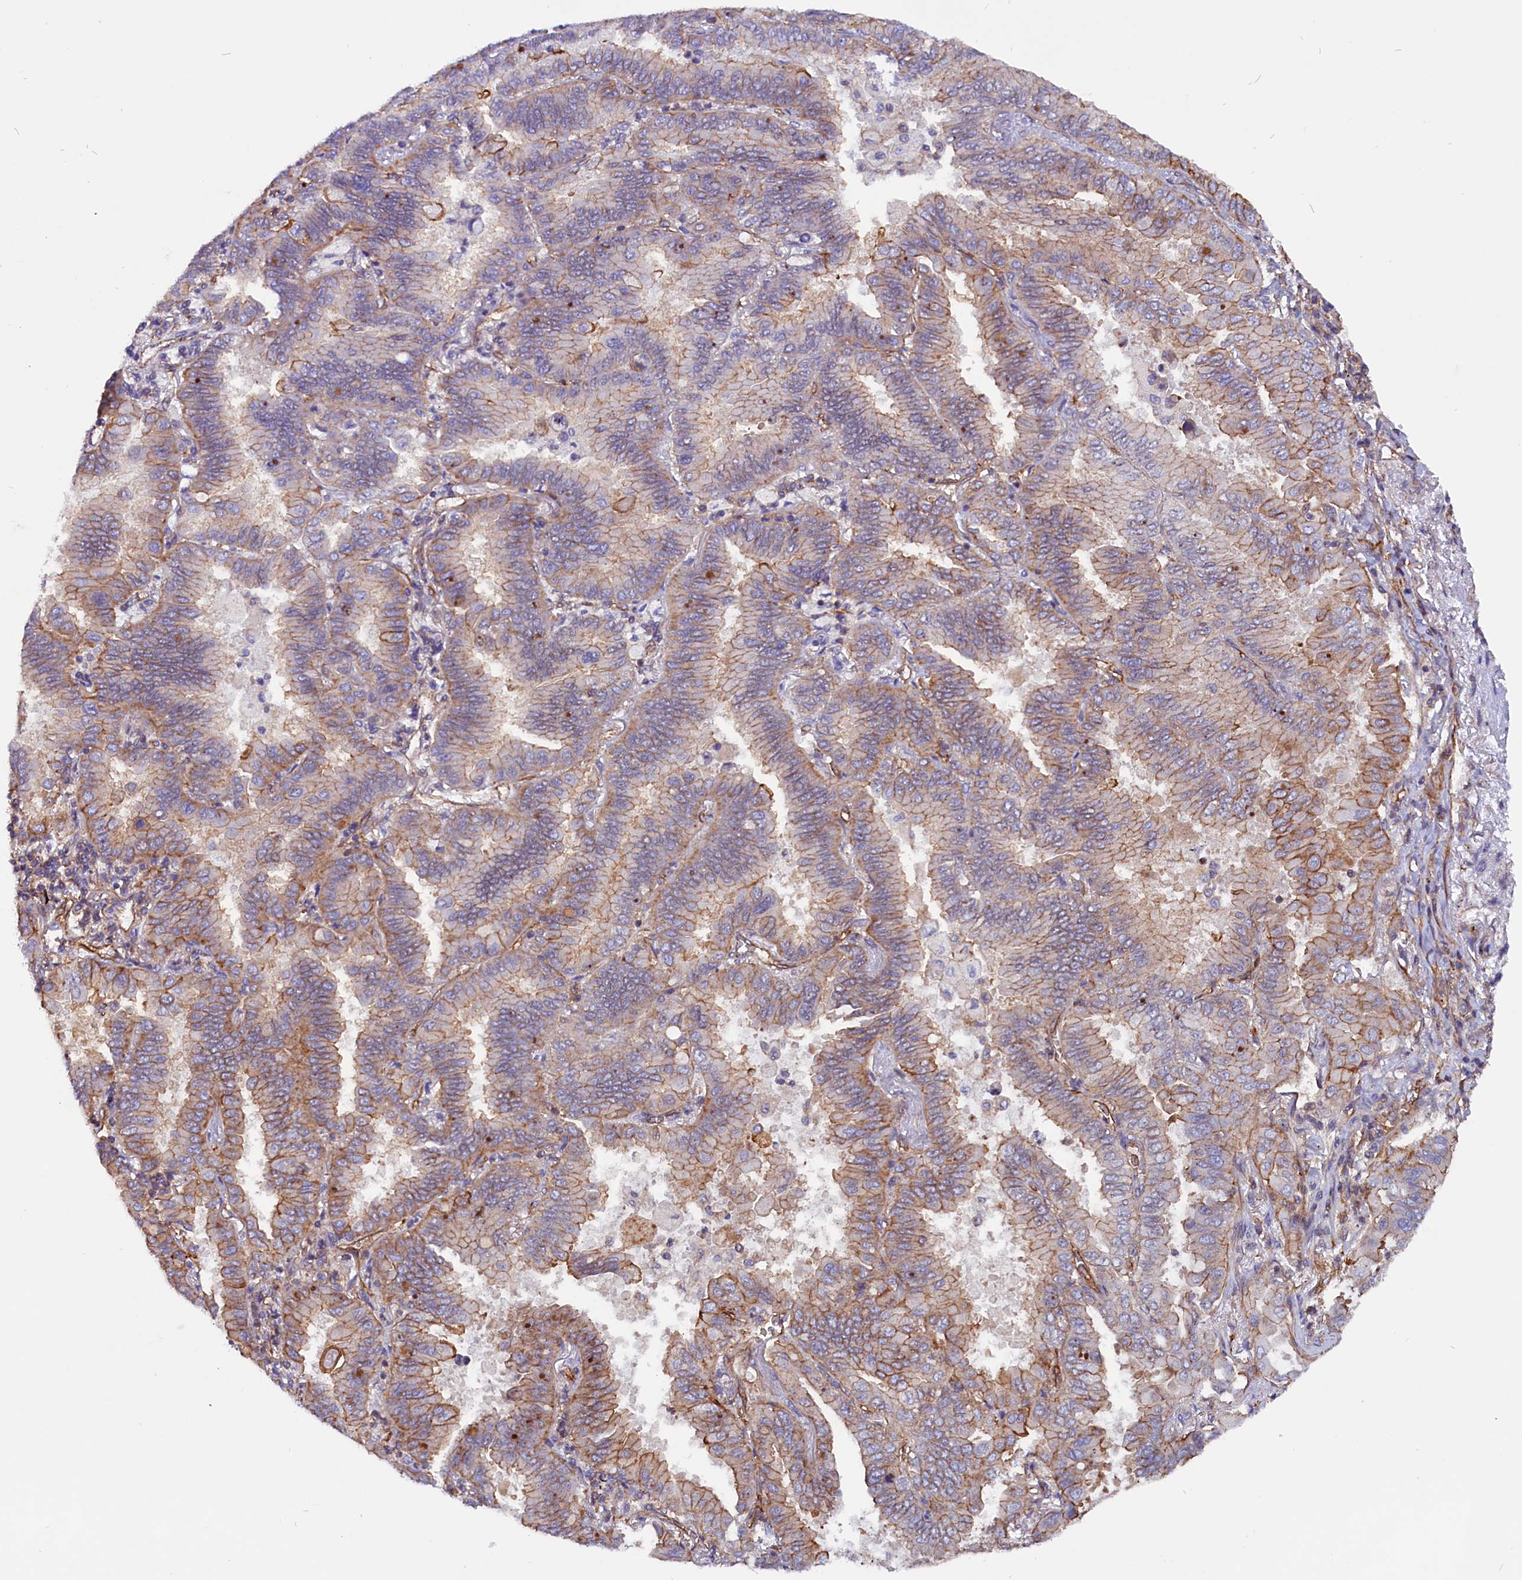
{"staining": {"intensity": "moderate", "quantity": "25%-75%", "location": "cytoplasmic/membranous"}, "tissue": "lung cancer", "cell_type": "Tumor cells", "image_type": "cancer", "snomed": [{"axis": "morphology", "description": "Adenocarcinoma, NOS"}, {"axis": "topography", "description": "Lung"}], "caption": "Protein expression by immunohistochemistry (IHC) shows moderate cytoplasmic/membranous expression in approximately 25%-75% of tumor cells in lung cancer.", "gene": "ZNF749", "patient": {"sex": "male", "age": 64}}